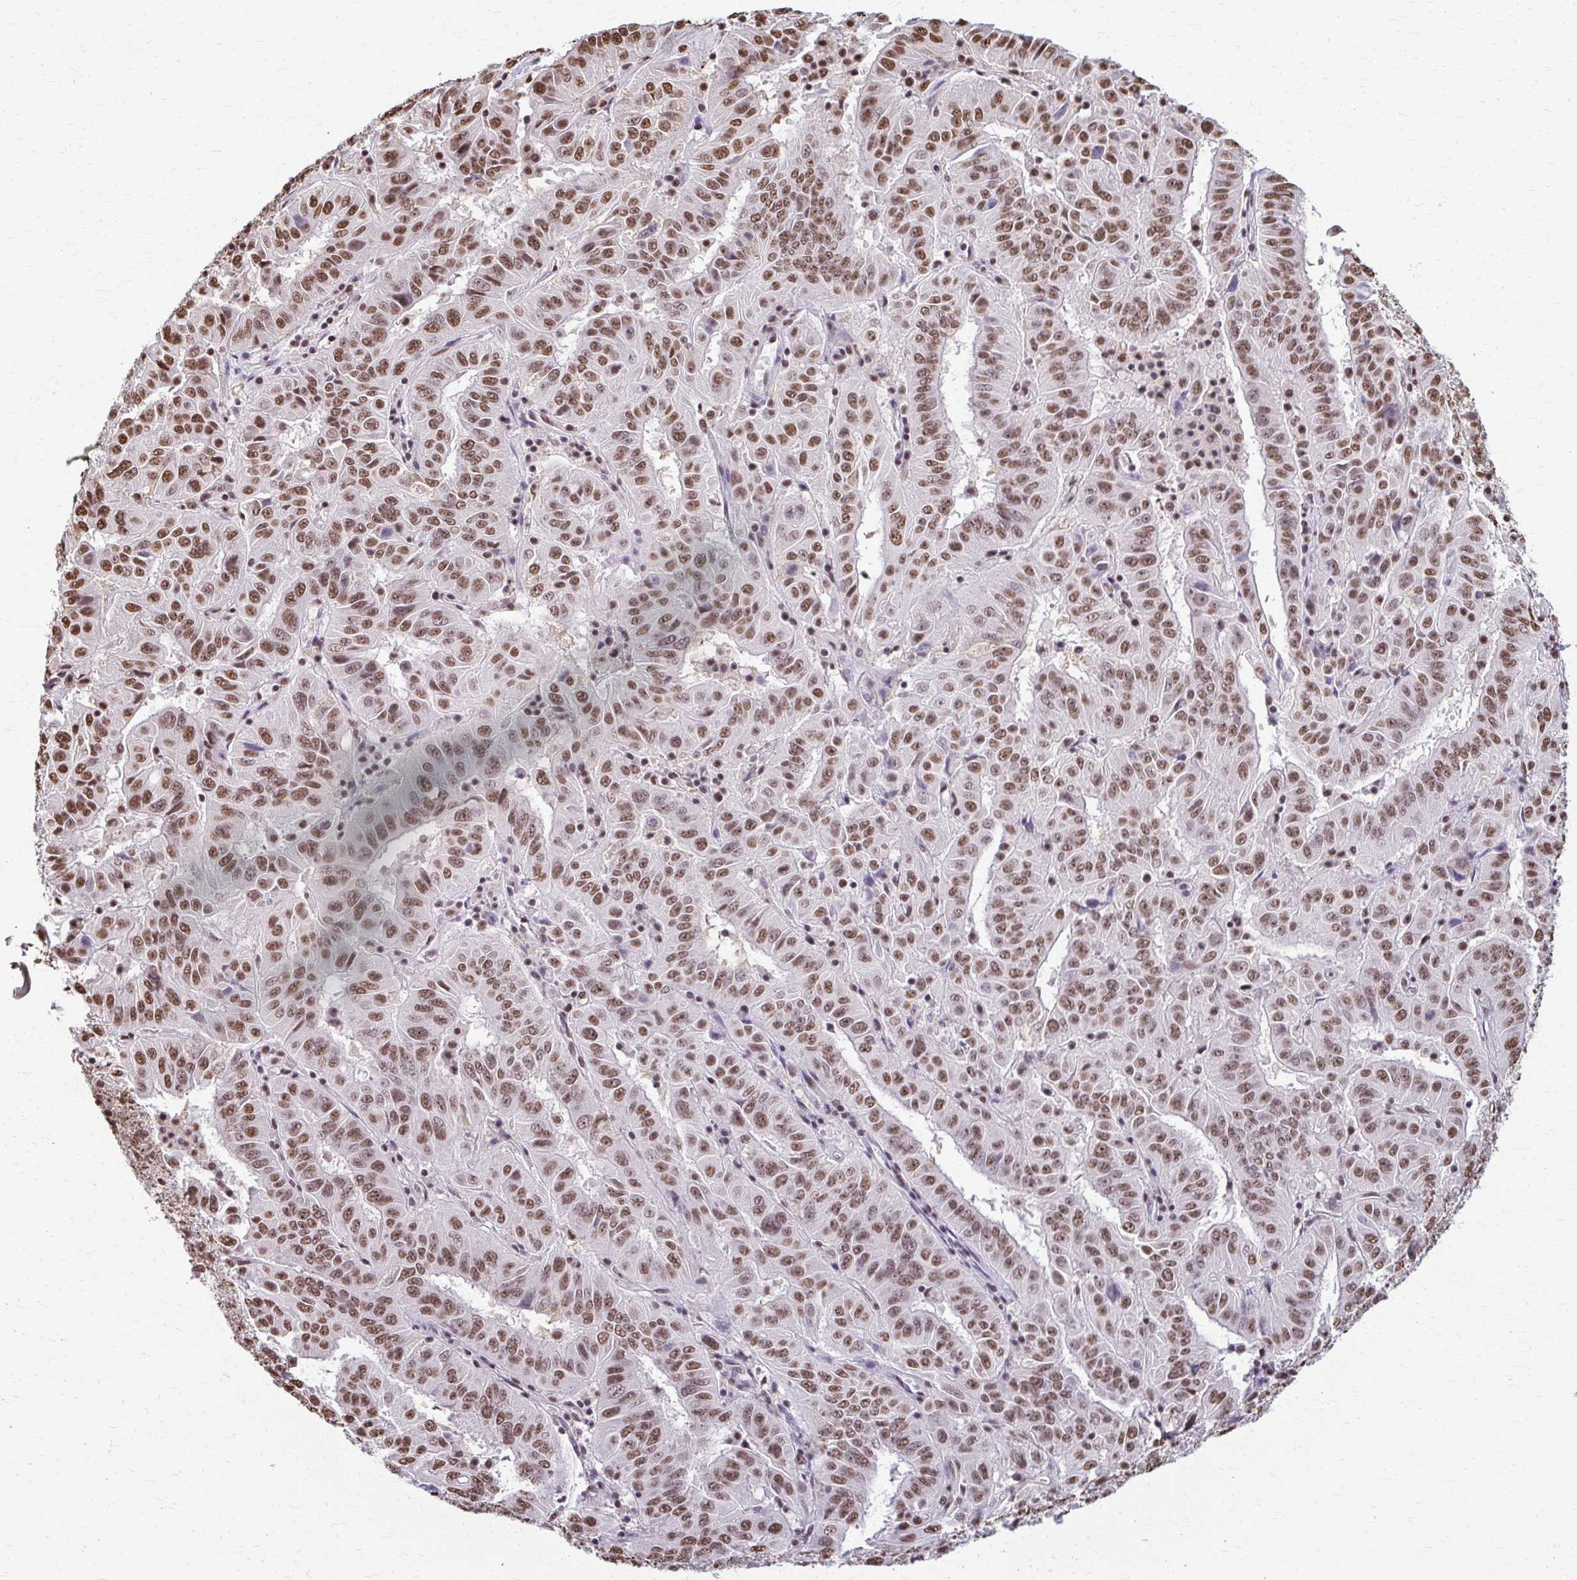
{"staining": {"intensity": "moderate", "quantity": ">75%", "location": "nuclear"}, "tissue": "pancreatic cancer", "cell_type": "Tumor cells", "image_type": "cancer", "snomed": [{"axis": "morphology", "description": "Adenocarcinoma, NOS"}, {"axis": "topography", "description": "Pancreas"}], "caption": "IHC of pancreatic adenocarcinoma demonstrates medium levels of moderate nuclear expression in approximately >75% of tumor cells.", "gene": "SNRPA", "patient": {"sex": "male", "age": 63}}